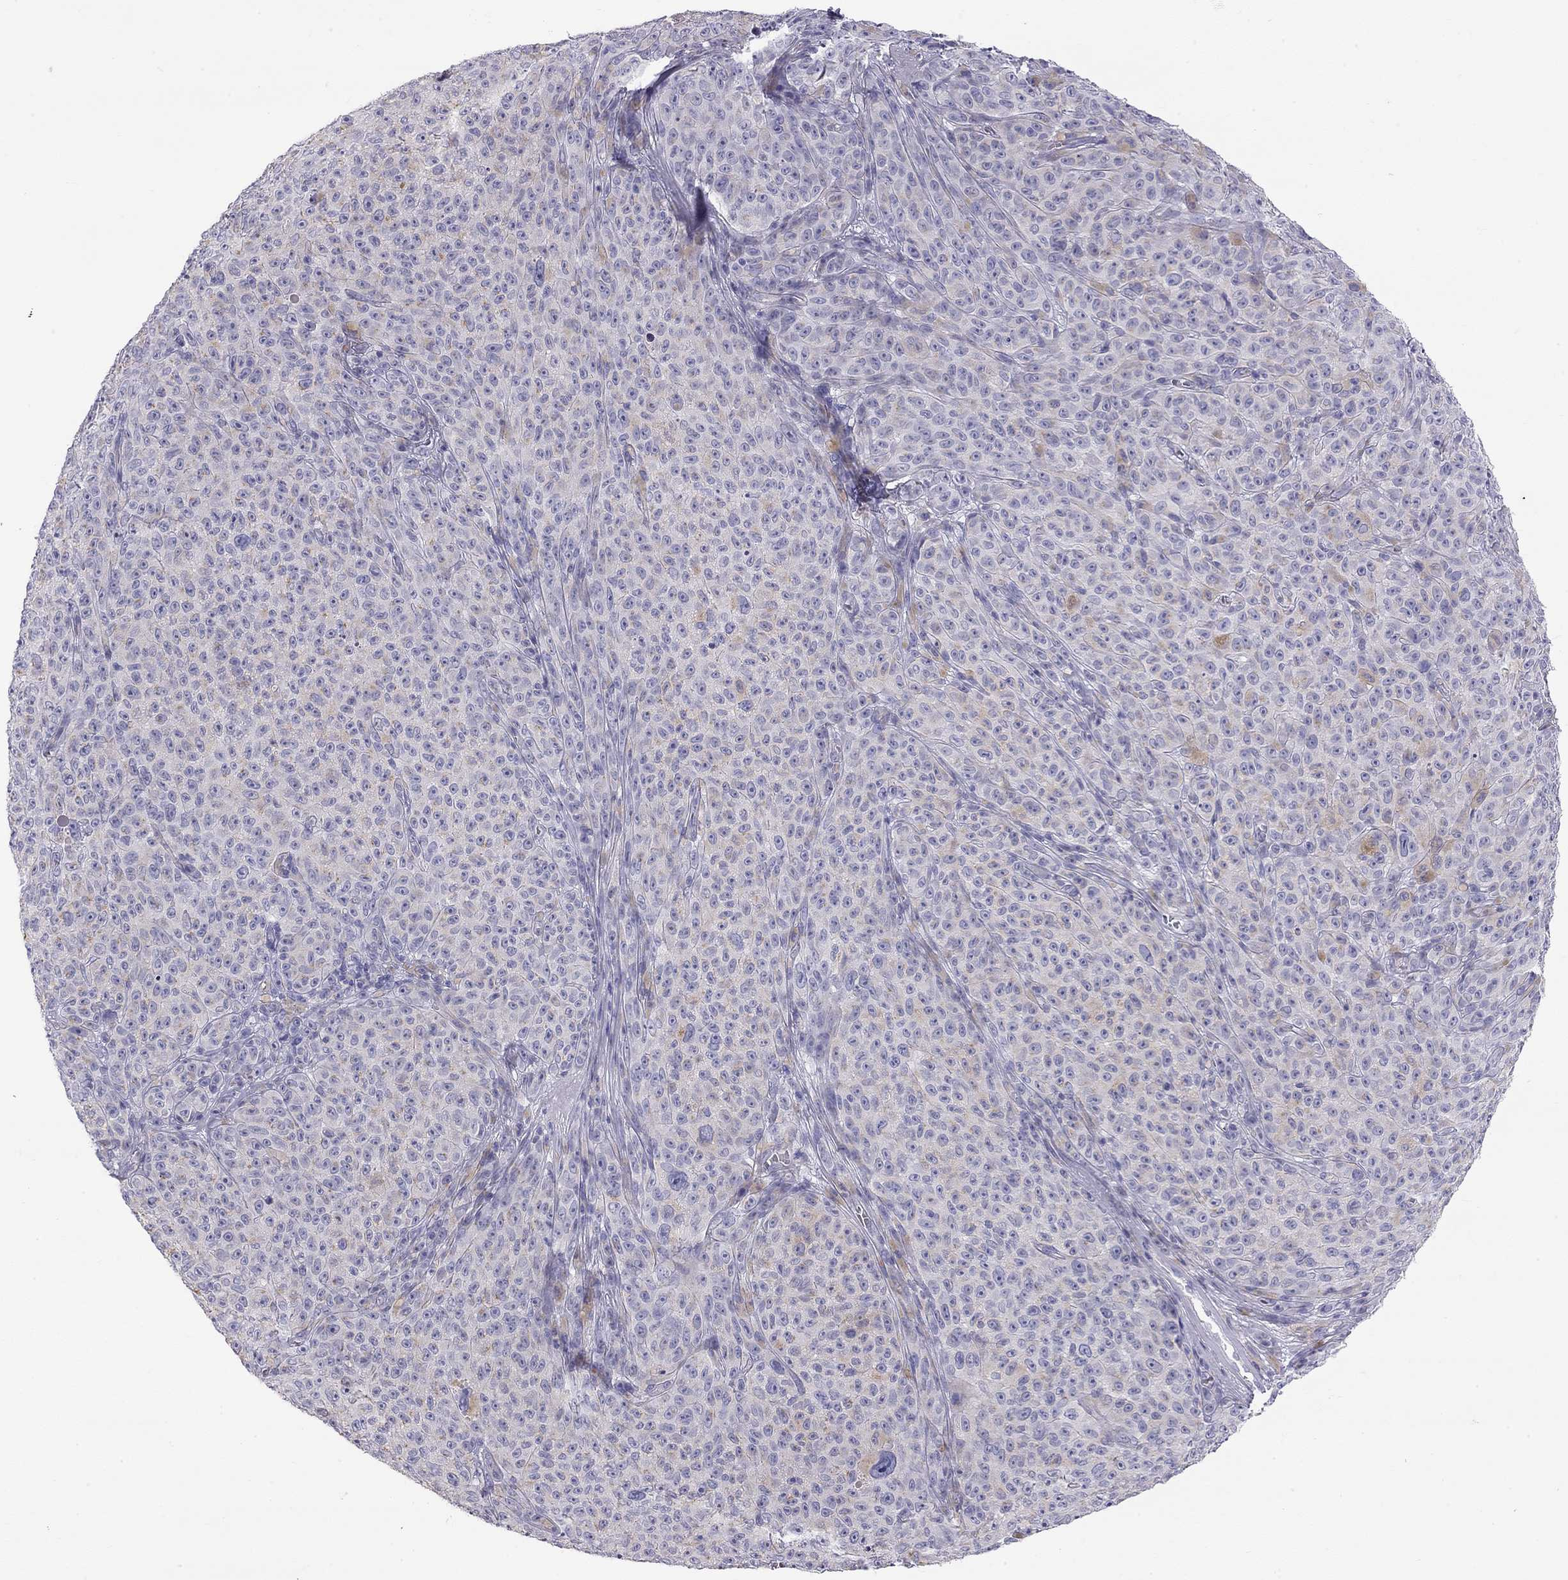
{"staining": {"intensity": "negative", "quantity": "none", "location": "none"}, "tissue": "melanoma", "cell_type": "Tumor cells", "image_type": "cancer", "snomed": [{"axis": "morphology", "description": "Malignant melanoma, NOS"}, {"axis": "topography", "description": "Skin"}], "caption": "Malignant melanoma was stained to show a protein in brown. There is no significant positivity in tumor cells.", "gene": "TDRD6", "patient": {"sex": "female", "age": 82}}